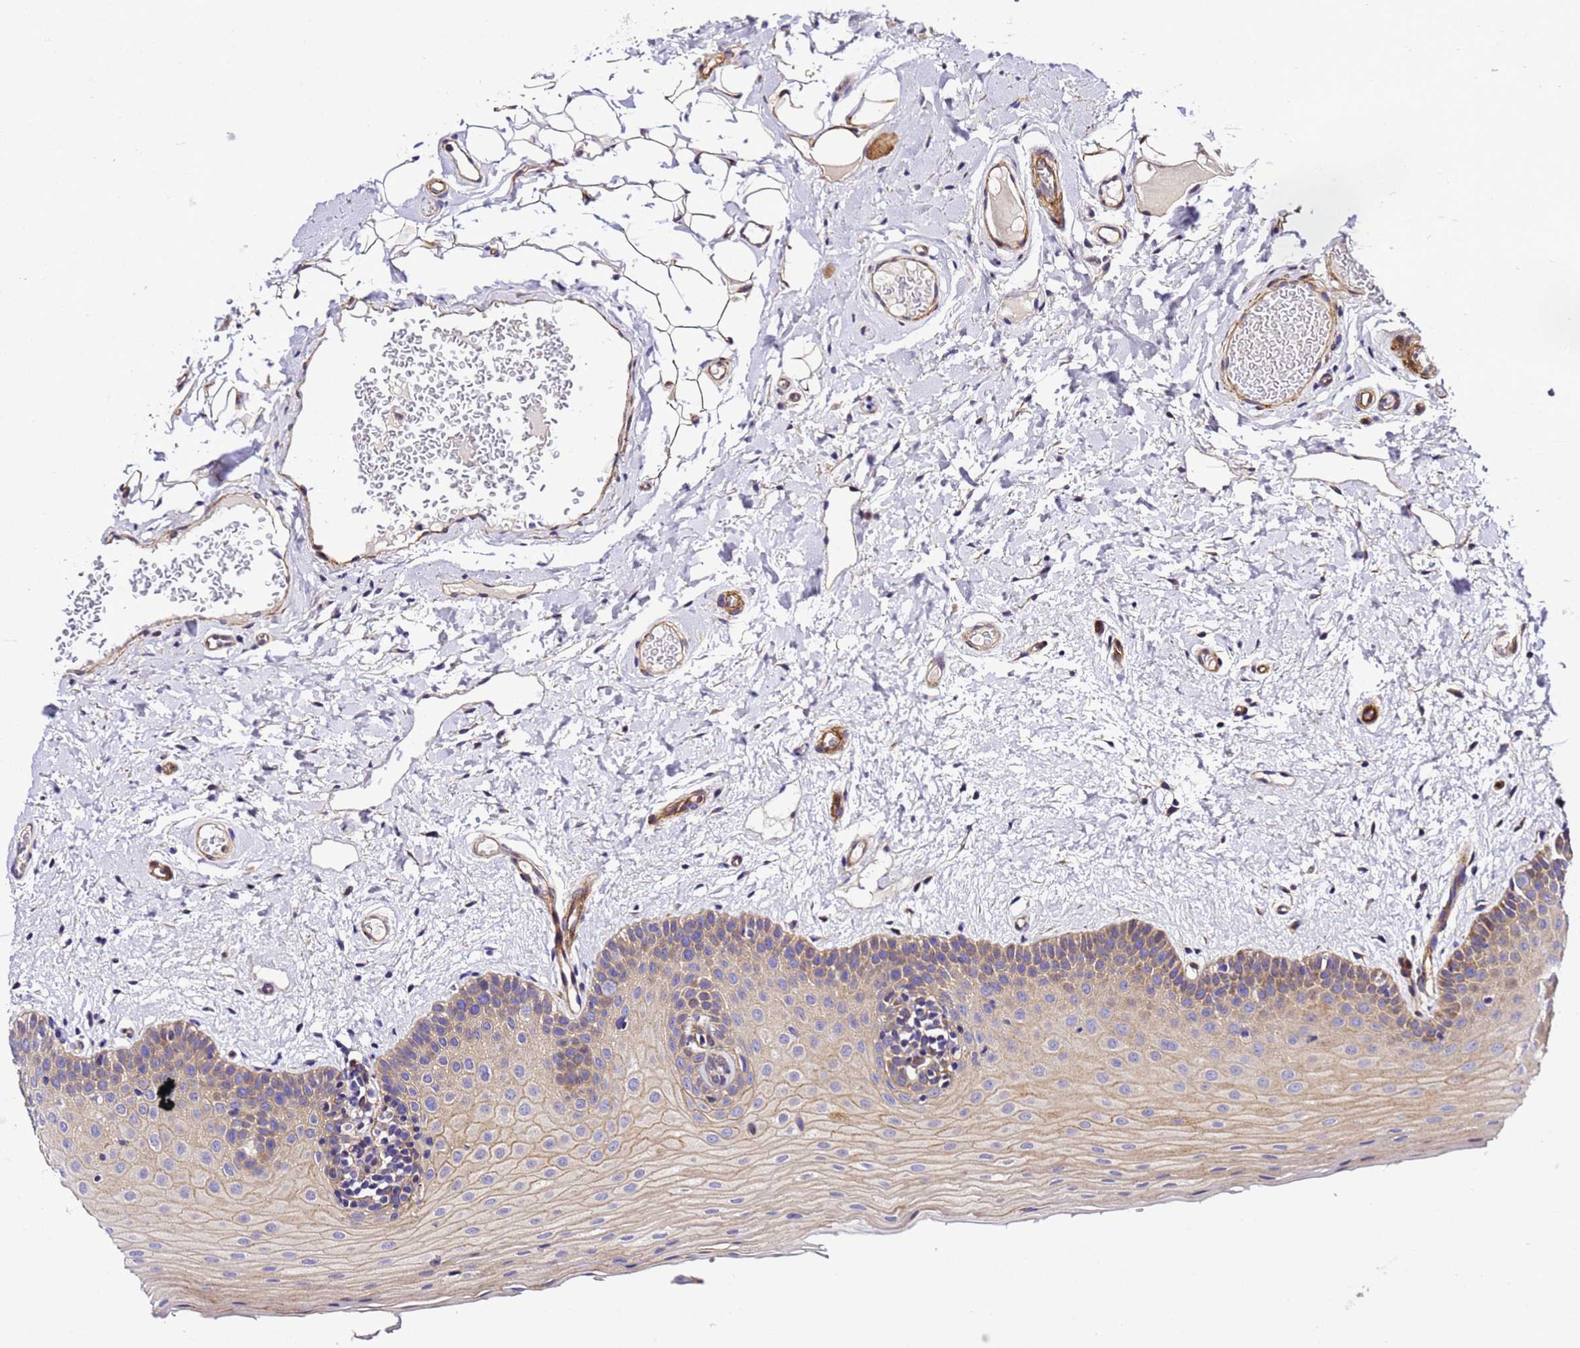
{"staining": {"intensity": "moderate", "quantity": "25%-75%", "location": "cytoplasmic/membranous"}, "tissue": "oral mucosa", "cell_type": "Squamous epithelial cells", "image_type": "normal", "snomed": [{"axis": "morphology", "description": "Normal tissue, NOS"}, {"axis": "topography", "description": "Oral tissue"}, {"axis": "topography", "description": "Tounge, NOS"}], "caption": "IHC (DAB (3,3'-diaminobenzidine)) staining of normal oral mucosa exhibits moderate cytoplasmic/membranous protein expression in approximately 25%-75% of squamous epithelial cells. The staining is performed using DAB (3,3'-diaminobenzidine) brown chromogen to label protein expression. The nuclei are counter-stained blue using hematoxylin.", "gene": "ZNF417", "patient": {"sex": "male", "age": 47}}